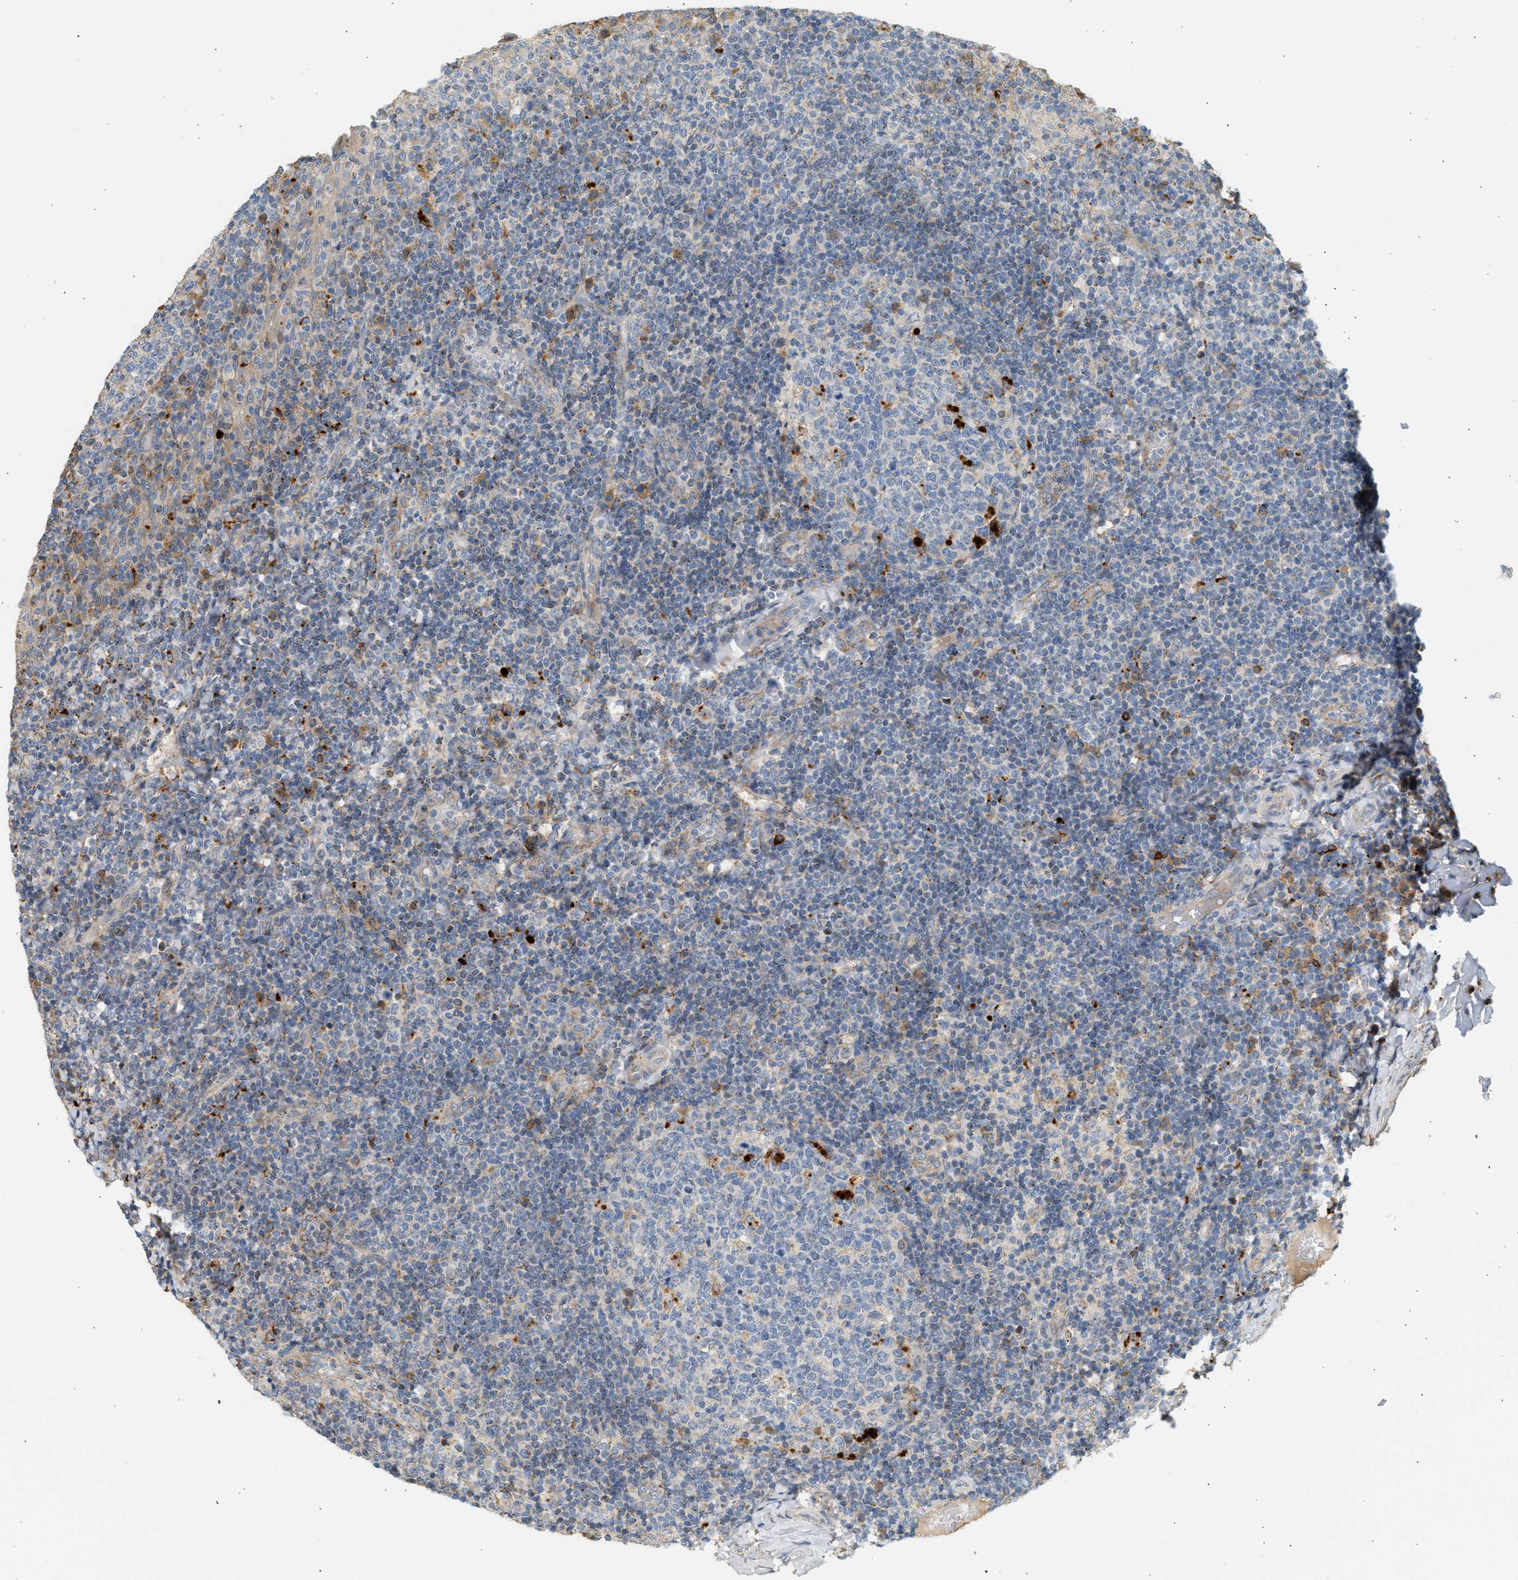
{"staining": {"intensity": "moderate", "quantity": "<25%", "location": "cytoplasmic/membranous"}, "tissue": "tonsil", "cell_type": "Germinal center cells", "image_type": "normal", "snomed": [{"axis": "morphology", "description": "Normal tissue, NOS"}, {"axis": "topography", "description": "Tonsil"}], "caption": "About <25% of germinal center cells in normal tonsil show moderate cytoplasmic/membranous protein staining as visualized by brown immunohistochemical staining.", "gene": "ENTHD1", "patient": {"sex": "female", "age": 19}}